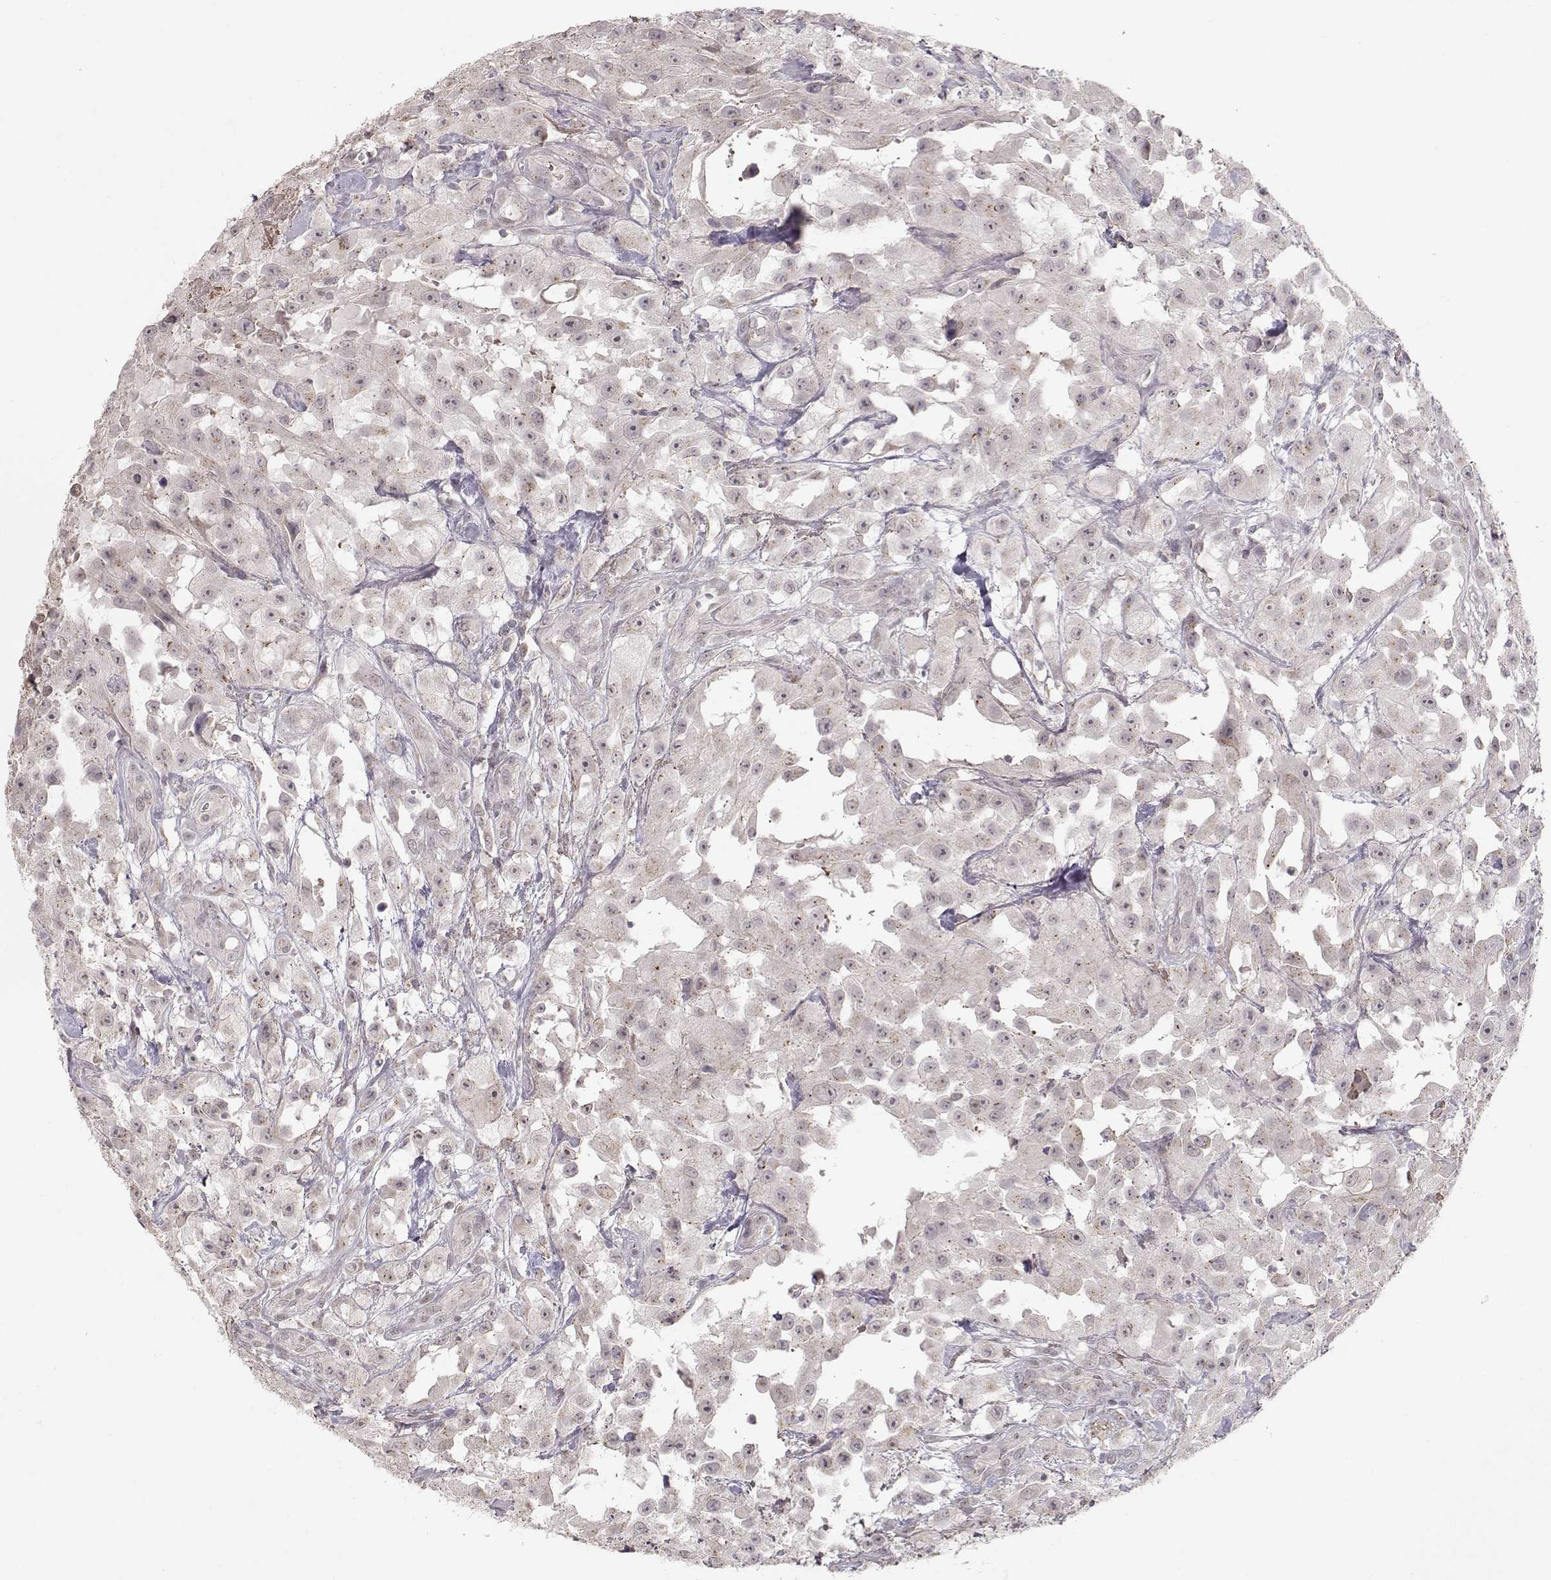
{"staining": {"intensity": "negative", "quantity": "none", "location": "none"}, "tissue": "urothelial cancer", "cell_type": "Tumor cells", "image_type": "cancer", "snomed": [{"axis": "morphology", "description": "Urothelial carcinoma, High grade"}, {"axis": "topography", "description": "Urinary bladder"}], "caption": "Immunohistochemistry photomicrograph of human urothelial cancer stained for a protein (brown), which shows no expression in tumor cells. Brightfield microscopy of immunohistochemistry stained with DAB (3,3'-diaminobenzidine) (brown) and hematoxylin (blue), captured at high magnification.", "gene": "PNMT", "patient": {"sex": "male", "age": 79}}